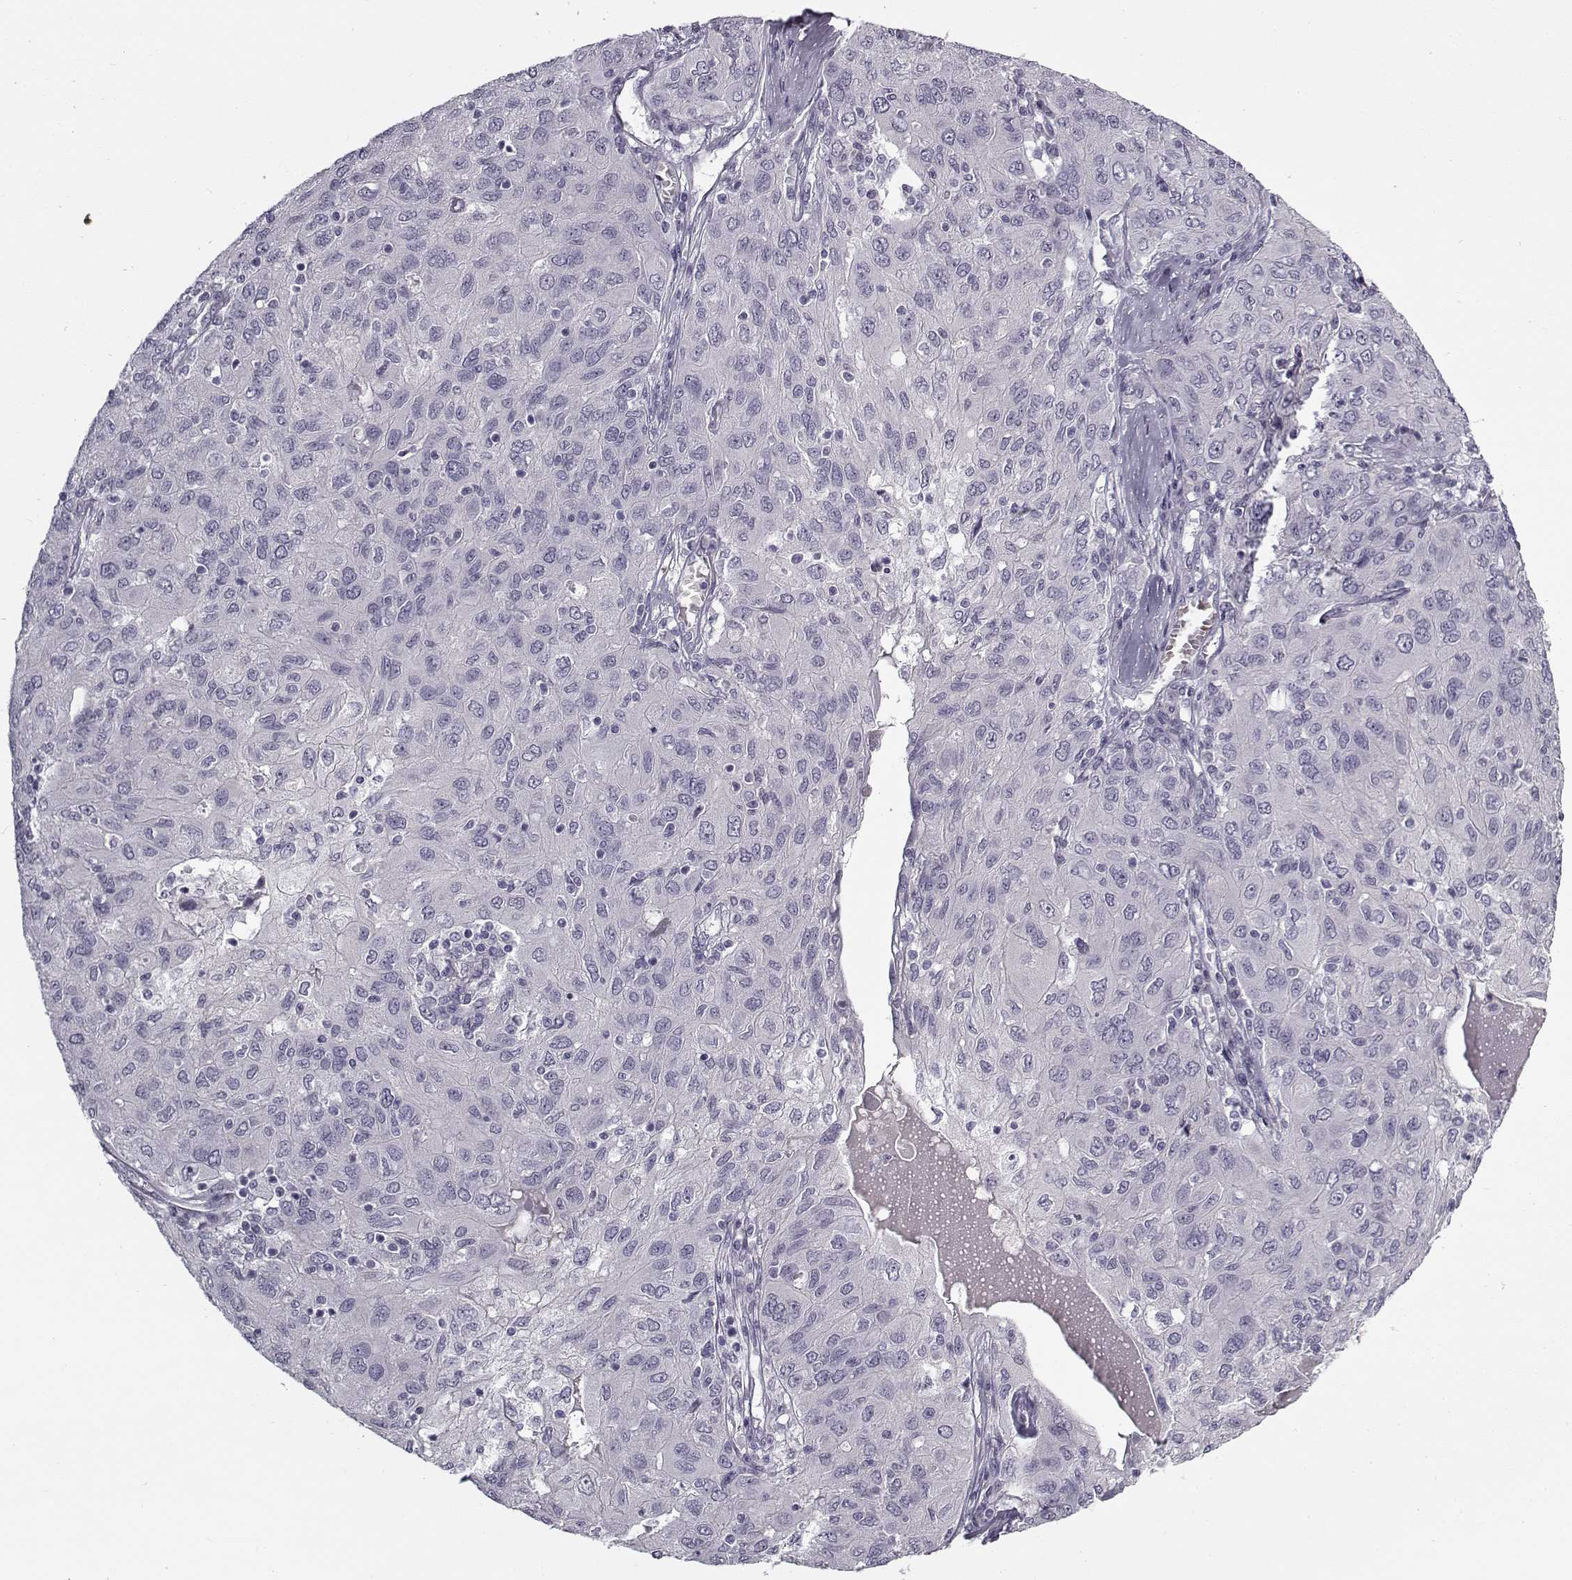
{"staining": {"intensity": "negative", "quantity": "none", "location": "none"}, "tissue": "ovarian cancer", "cell_type": "Tumor cells", "image_type": "cancer", "snomed": [{"axis": "morphology", "description": "Carcinoma, endometroid"}, {"axis": "topography", "description": "Ovary"}], "caption": "Protein analysis of ovarian endometroid carcinoma reveals no significant expression in tumor cells.", "gene": "SNCA", "patient": {"sex": "female", "age": 50}}